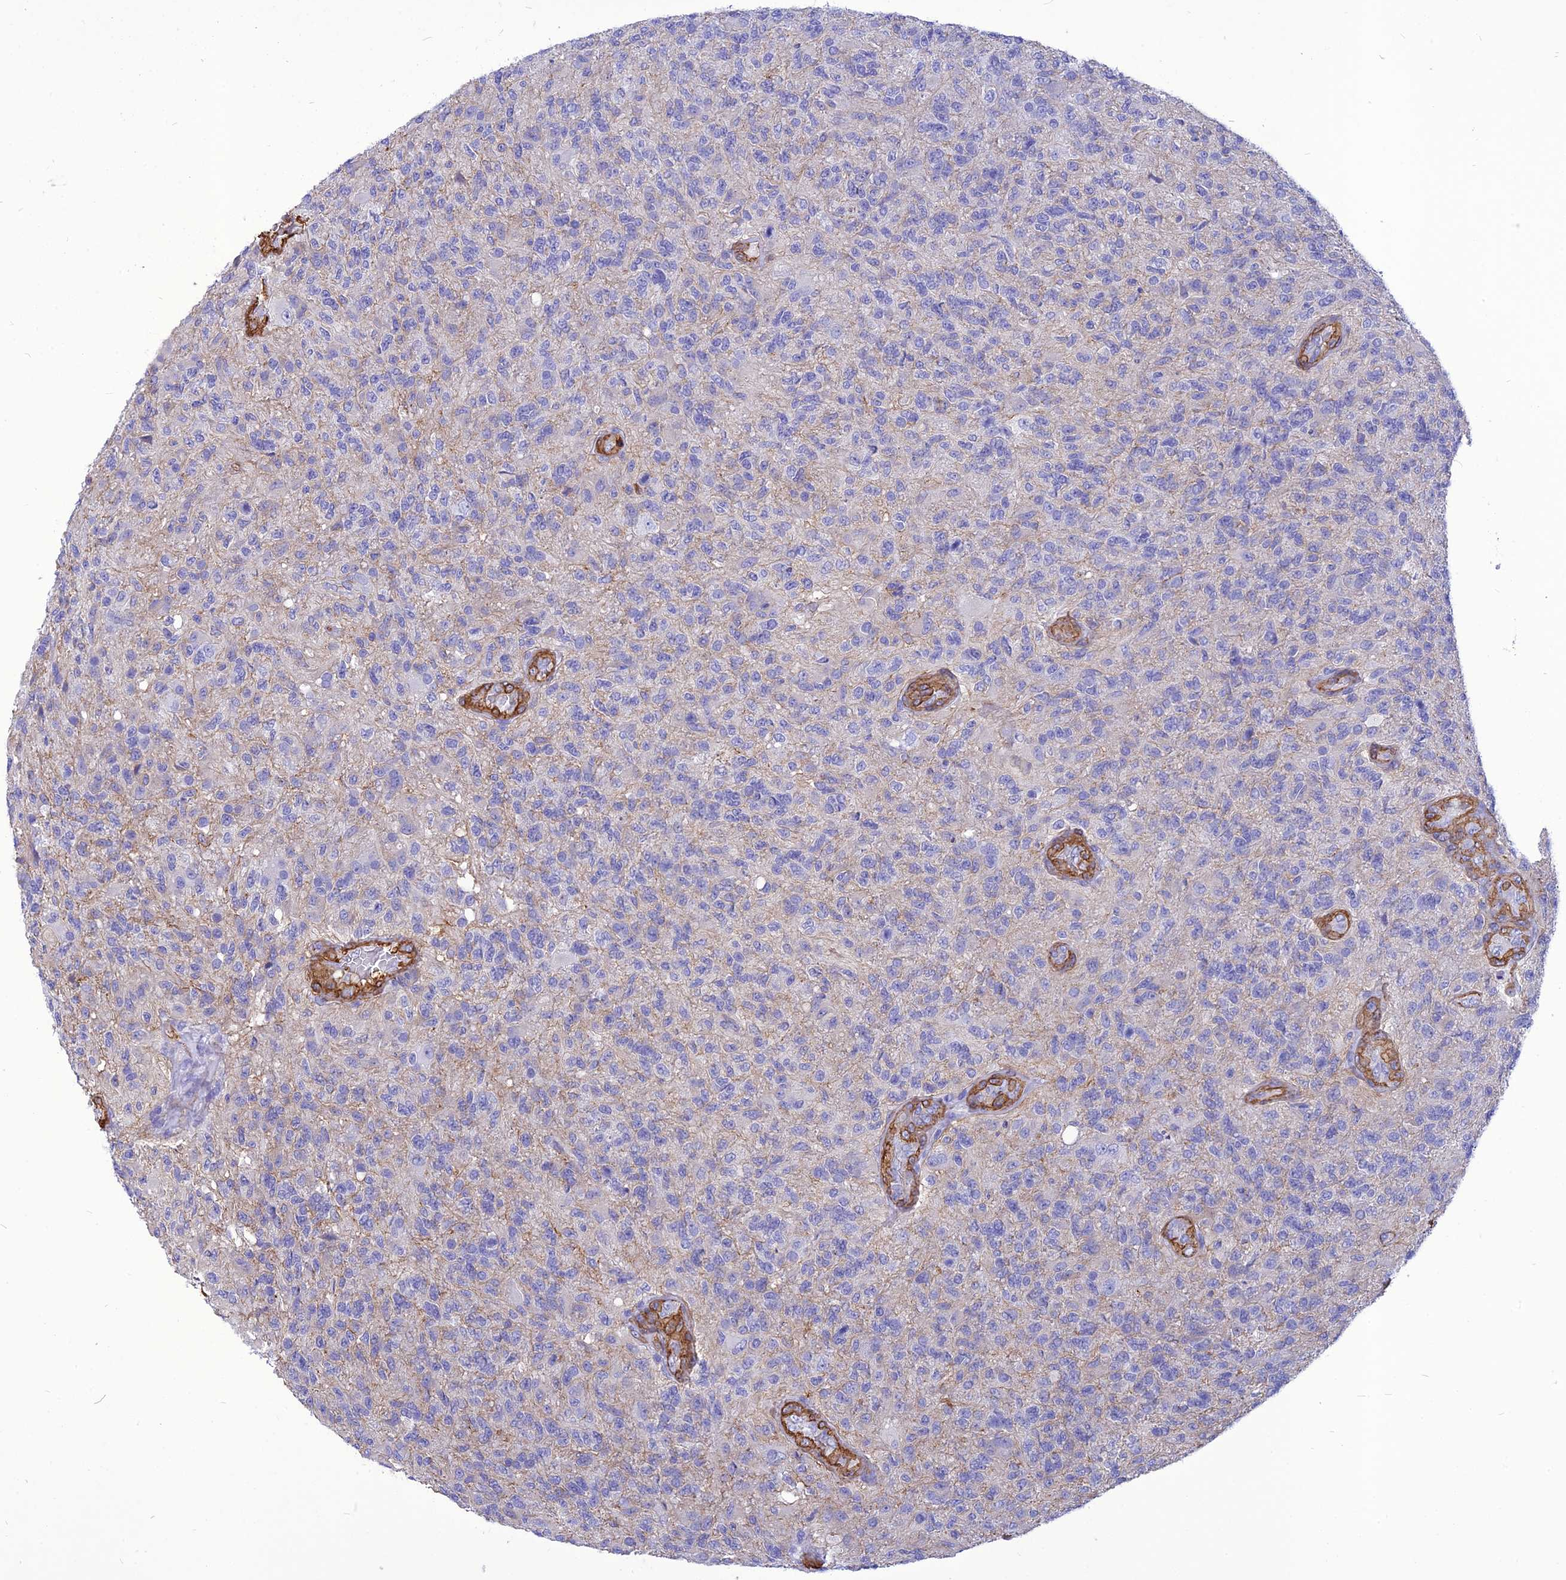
{"staining": {"intensity": "negative", "quantity": "none", "location": "none"}, "tissue": "glioma", "cell_type": "Tumor cells", "image_type": "cancer", "snomed": [{"axis": "morphology", "description": "Glioma, malignant, High grade"}, {"axis": "topography", "description": "Brain"}], "caption": "Glioma was stained to show a protein in brown. There is no significant positivity in tumor cells.", "gene": "NKD1", "patient": {"sex": "male", "age": 56}}